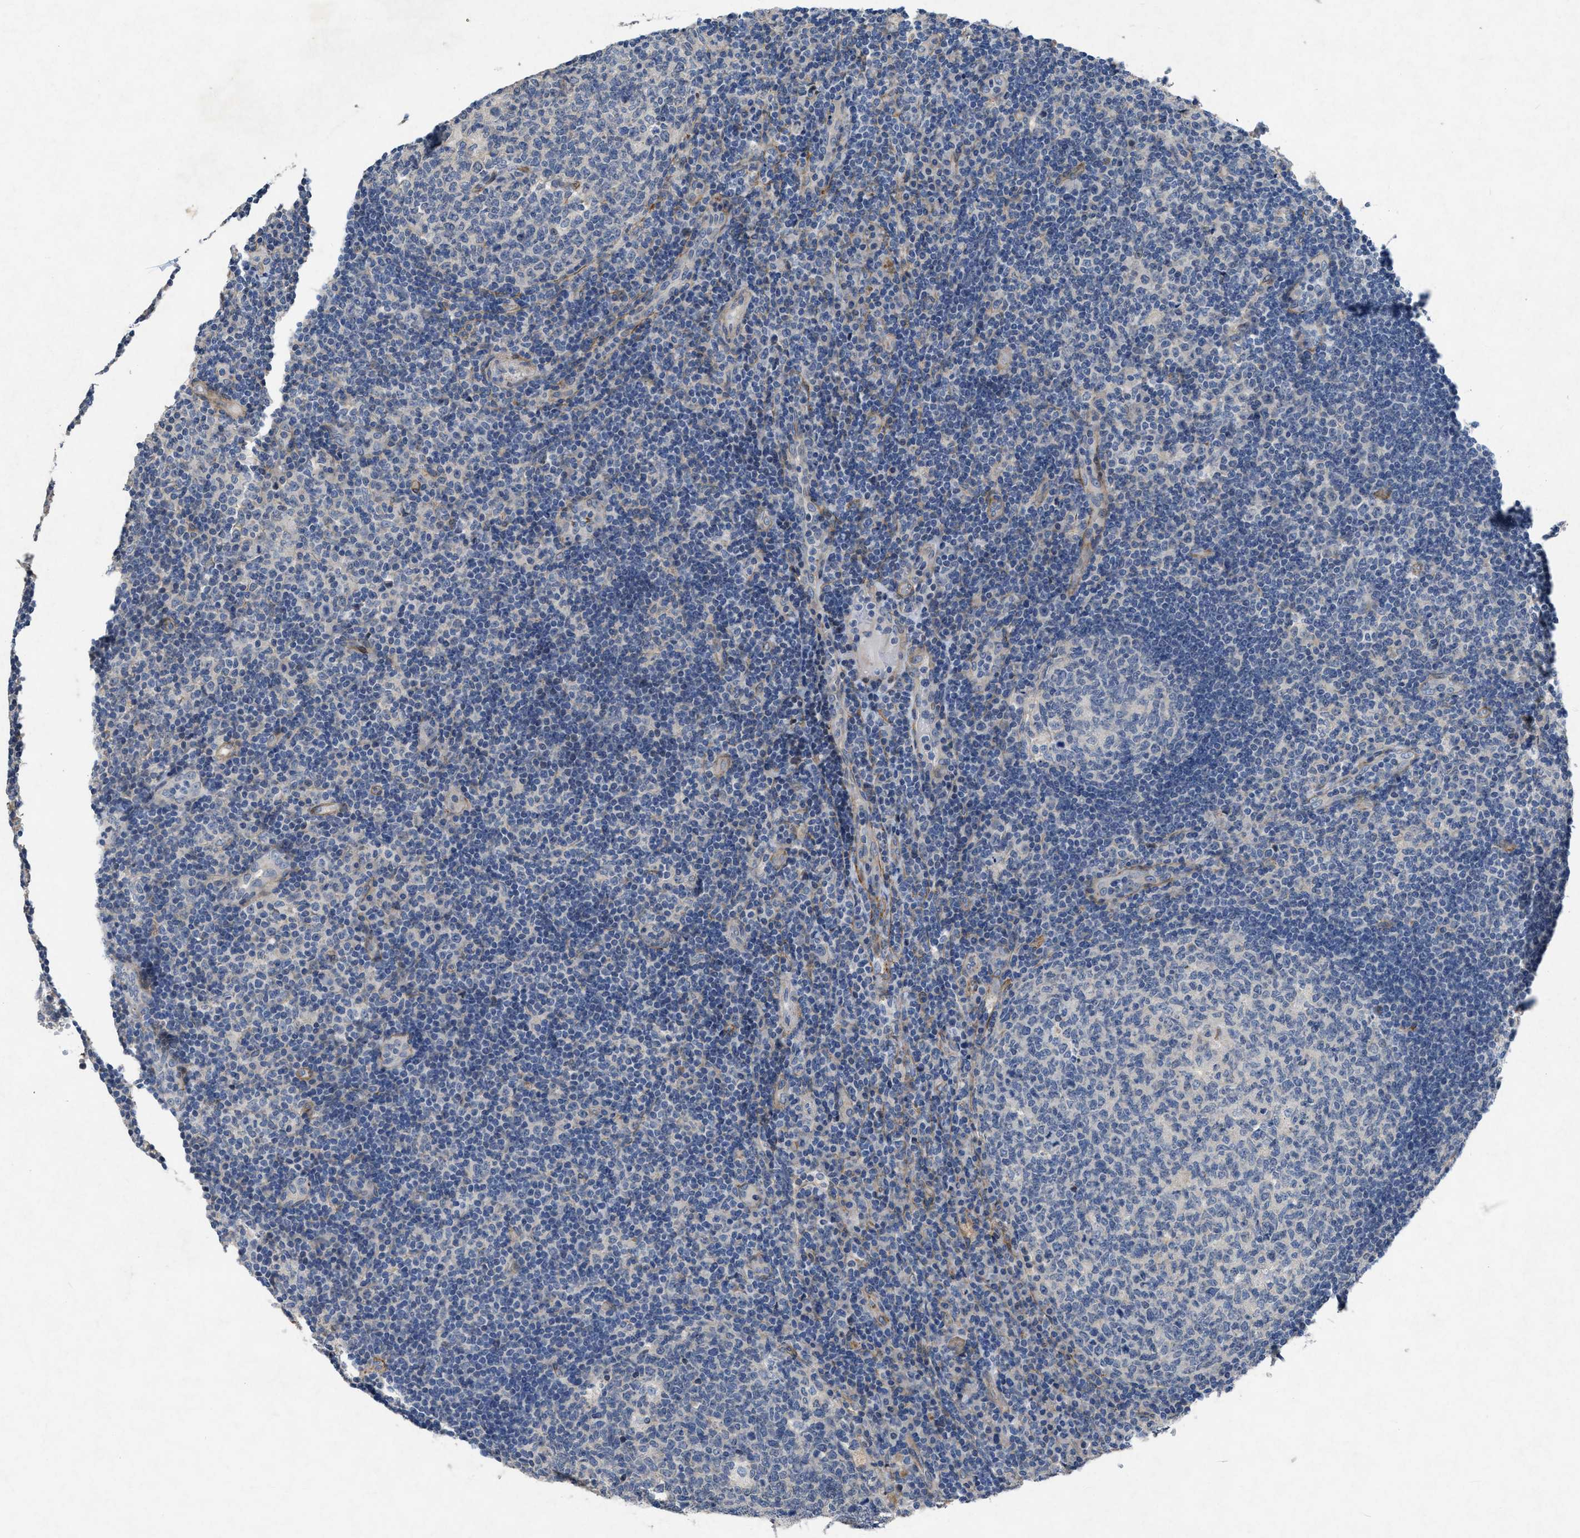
{"staining": {"intensity": "negative", "quantity": "none", "location": "none"}, "tissue": "tonsil", "cell_type": "Germinal center cells", "image_type": "normal", "snomed": [{"axis": "morphology", "description": "Normal tissue, NOS"}, {"axis": "topography", "description": "Tonsil"}], "caption": "An immunohistochemistry photomicrograph of unremarkable tonsil is shown. There is no staining in germinal center cells of tonsil.", "gene": "PDGFRA", "patient": {"sex": "female", "age": 40}}